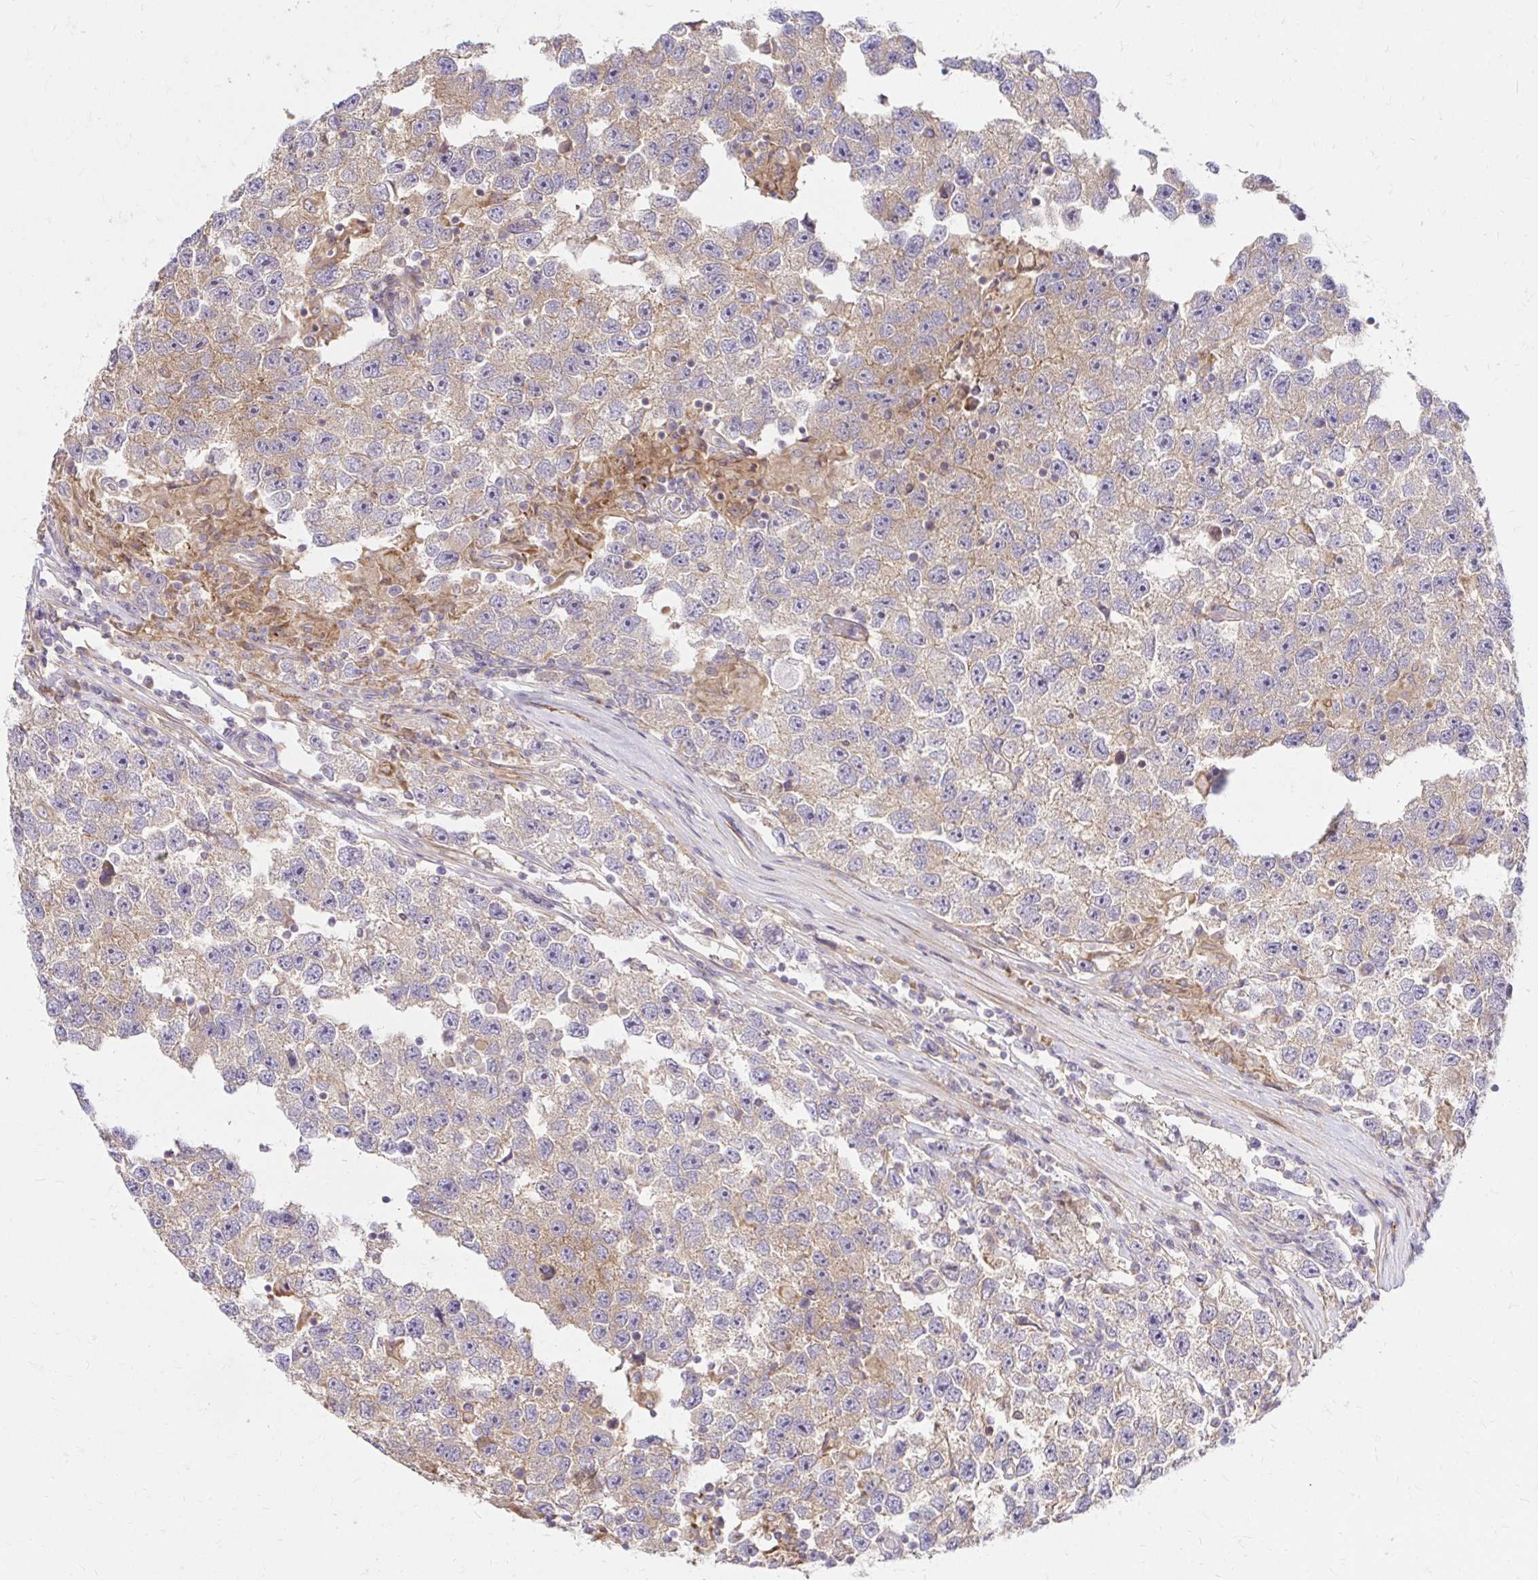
{"staining": {"intensity": "weak", "quantity": "25%-75%", "location": "cytoplasmic/membranous"}, "tissue": "testis cancer", "cell_type": "Tumor cells", "image_type": "cancer", "snomed": [{"axis": "morphology", "description": "Seminoma, NOS"}, {"axis": "topography", "description": "Testis"}], "caption": "An immunohistochemistry (IHC) photomicrograph of tumor tissue is shown. Protein staining in brown labels weak cytoplasmic/membranous positivity in testis seminoma within tumor cells. The protein of interest is shown in brown color, while the nuclei are stained blue.", "gene": "ITGA2", "patient": {"sex": "male", "age": 26}}